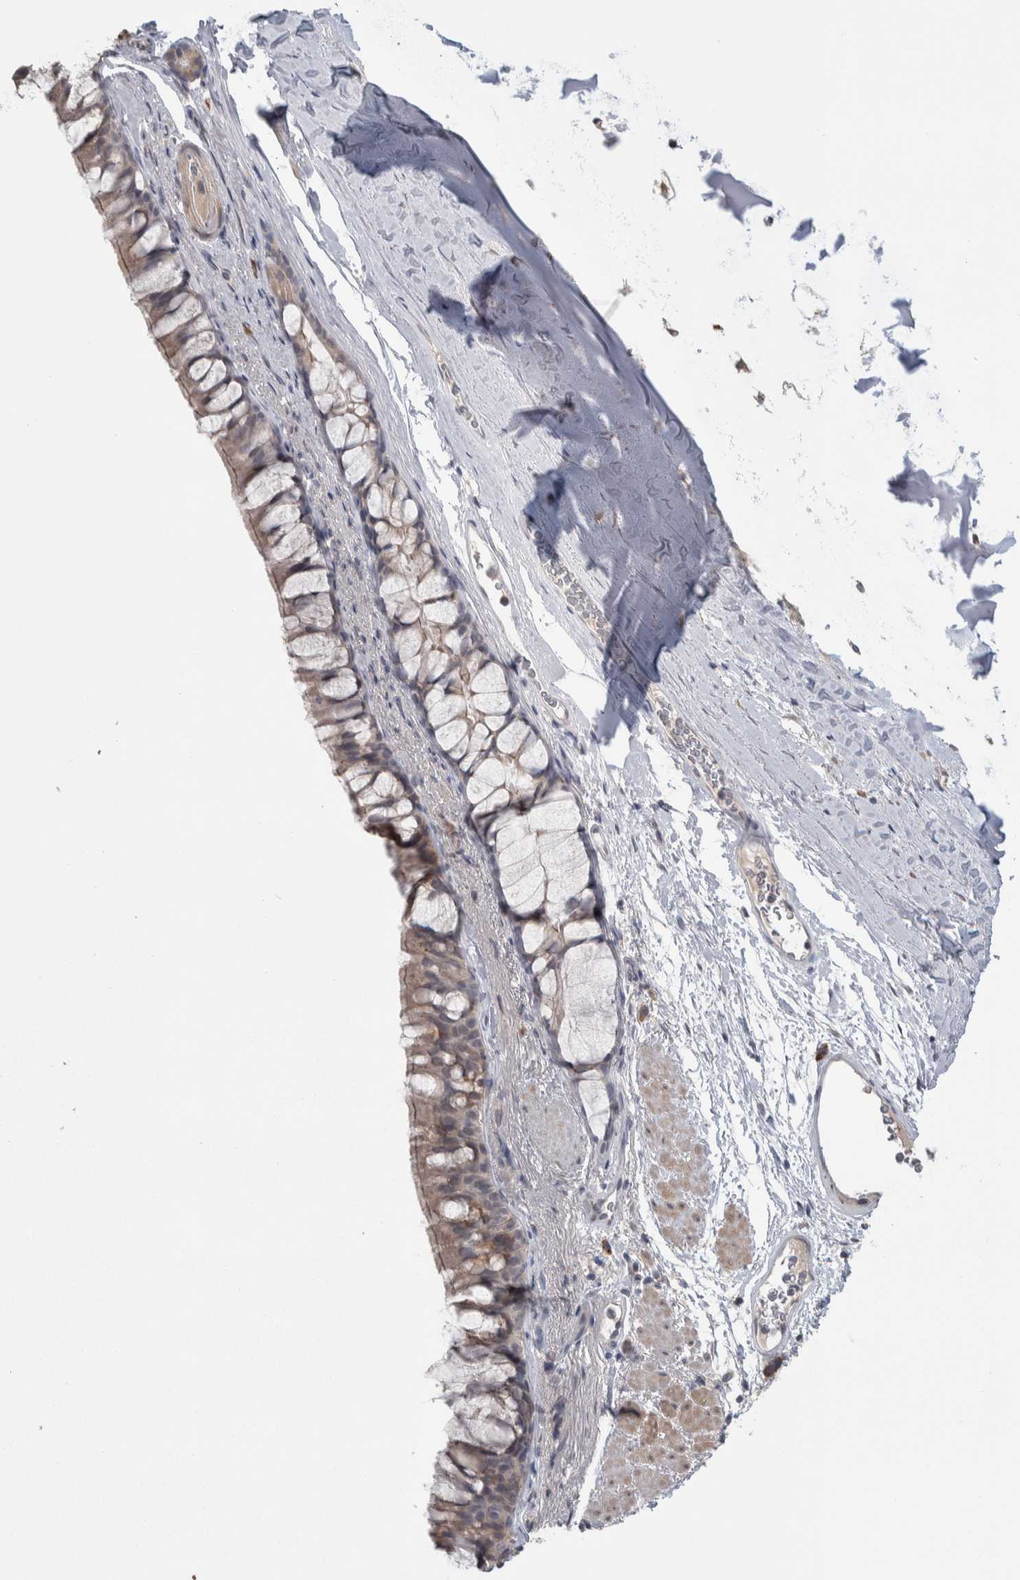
{"staining": {"intensity": "weak", "quantity": ">75%", "location": "cytoplasmic/membranous"}, "tissue": "bronchus", "cell_type": "Respiratory epithelial cells", "image_type": "normal", "snomed": [{"axis": "morphology", "description": "Normal tissue, NOS"}, {"axis": "topography", "description": "Cartilage tissue"}, {"axis": "topography", "description": "Bronchus"}], "caption": "Brown immunohistochemical staining in unremarkable human bronchus exhibits weak cytoplasmic/membranous expression in about >75% of respiratory epithelial cells.", "gene": "CUL2", "patient": {"sex": "female", "age": 53}}